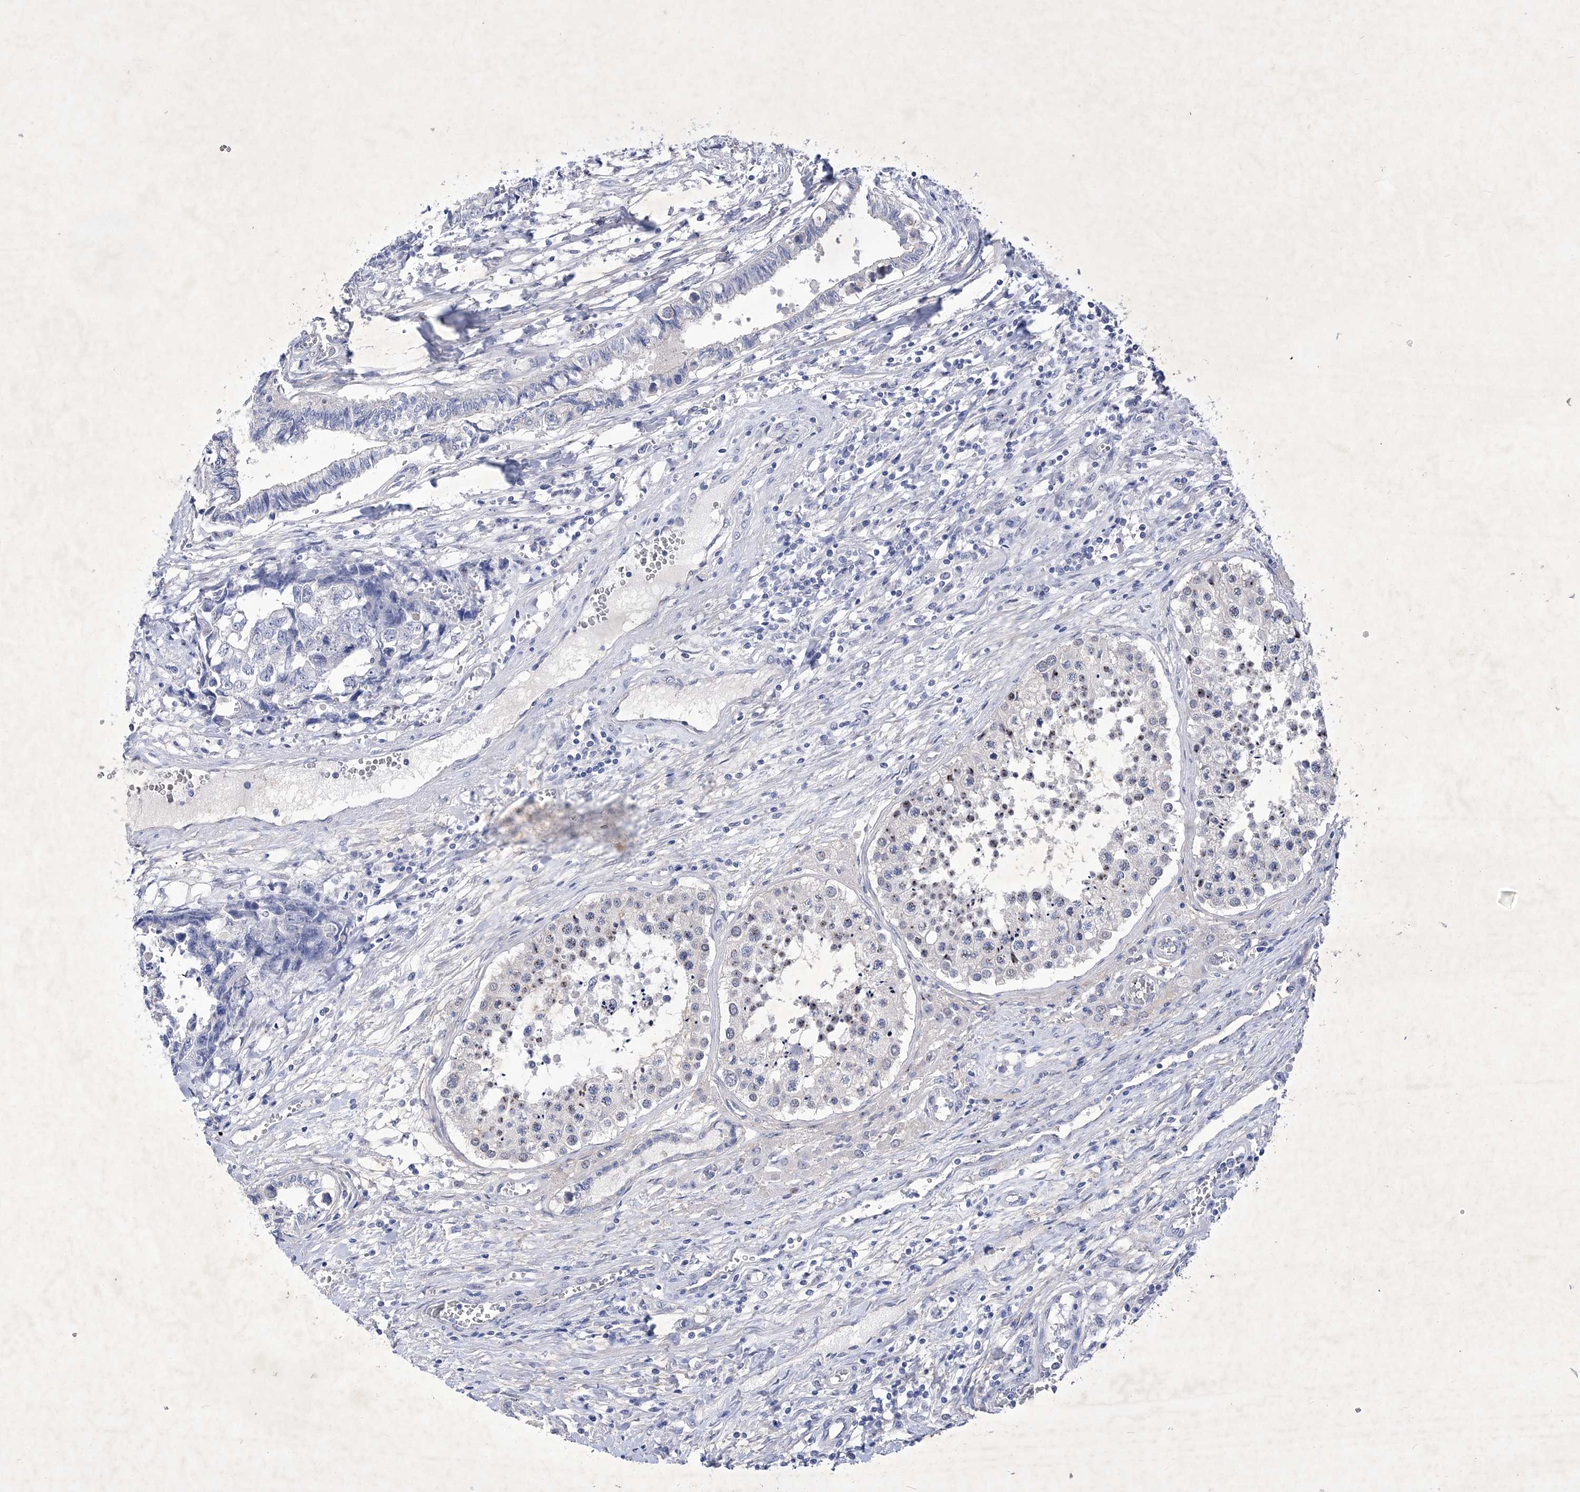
{"staining": {"intensity": "negative", "quantity": "none", "location": "none"}, "tissue": "testis cancer", "cell_type": "Tumor cells", "image_type": "cancer", "snomed": [{"axis": "morphology", "description": "Carcinoma, Embryonal, NOS"}, {"axis": "topography", "description": "Testis"}], "caption": "Tumor cells are negative for brown protein staining in testis cancer.", "gene": "GPN1", "patient": {"sex": "male", "age": 31}}